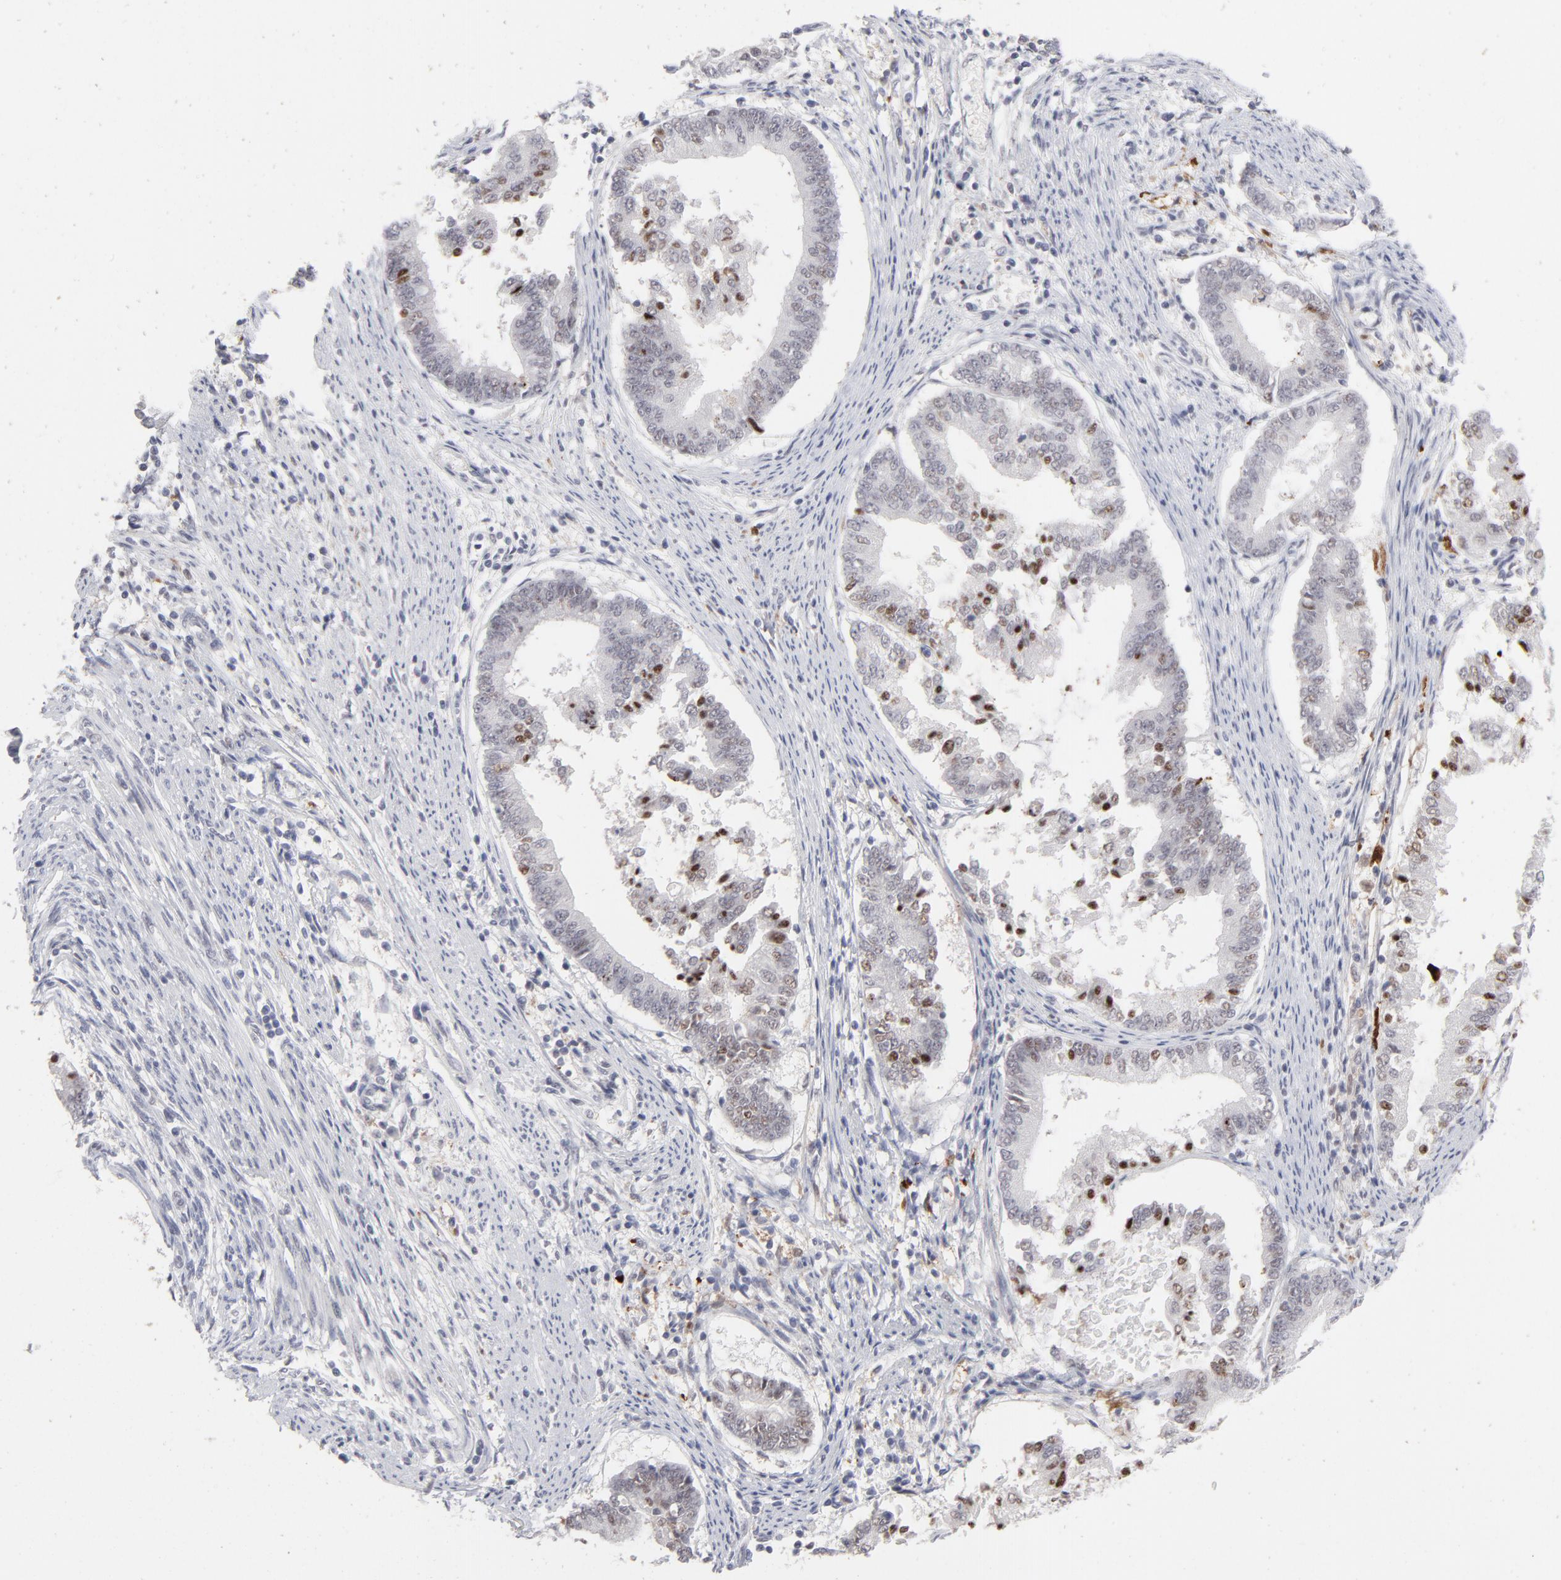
{"staining": {"intensity": "moderate", "quantity": "<25%", "location": "nuclear"}, "tissue": "endometrial cancer", "cell_type": "Tumor cells", "image_type": "cancer", "snomed": [{"axis": "morphology", "description": "Adenocarcinoma, NOS"}, {"axis": "topography", "description": "Endometrium"}], "caption": "Protein analysis of endometrial cancer (adenocarcinoma) tissue displays moderate nuclear positivity in about <25% of tumor cells.", "gene": "CCR2", "patient": {"sex": "female", "age": 63}}